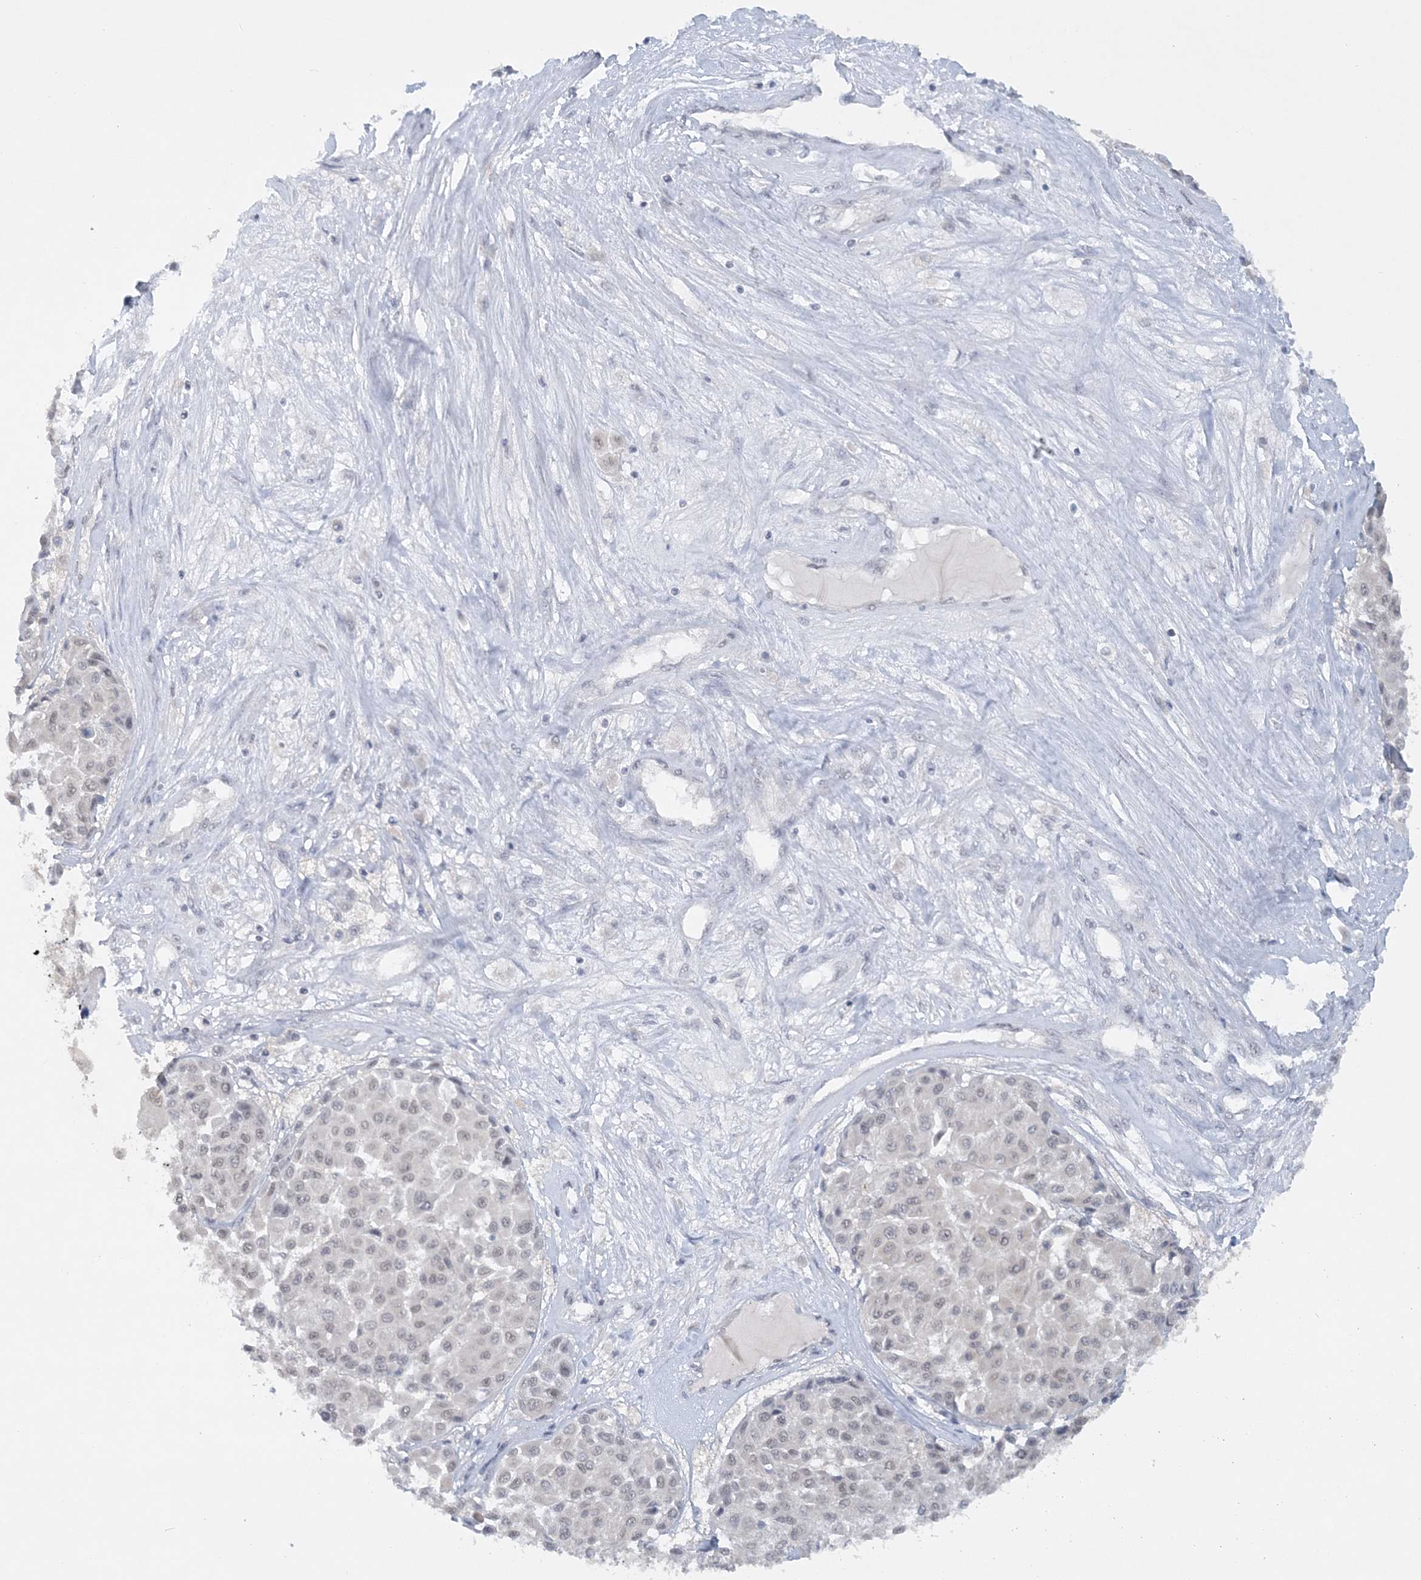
{"staining": {"intensity": "weak", "quantity": "<25%", "location": "nuclear"}, "tissue": "melanoma", "cell_type": "Tumor cells", "image_type": "cancer", "snomed": [{"axis": "morphology", "description": "Malignant melanoma, Metastatic site"}, {"axis": "topography", "description": "Soft tissue"}], "caption": "High power microscopy histopathology image of an IHC micrograph of malignant melanoma (metastatic site), revealing no significant expression in tumor cells. (Brightfield microscopy of DAB immunohistochemistry at high magnification).", "gene": "KMT2D", "patient": {"sex": "male", "age": 41}}